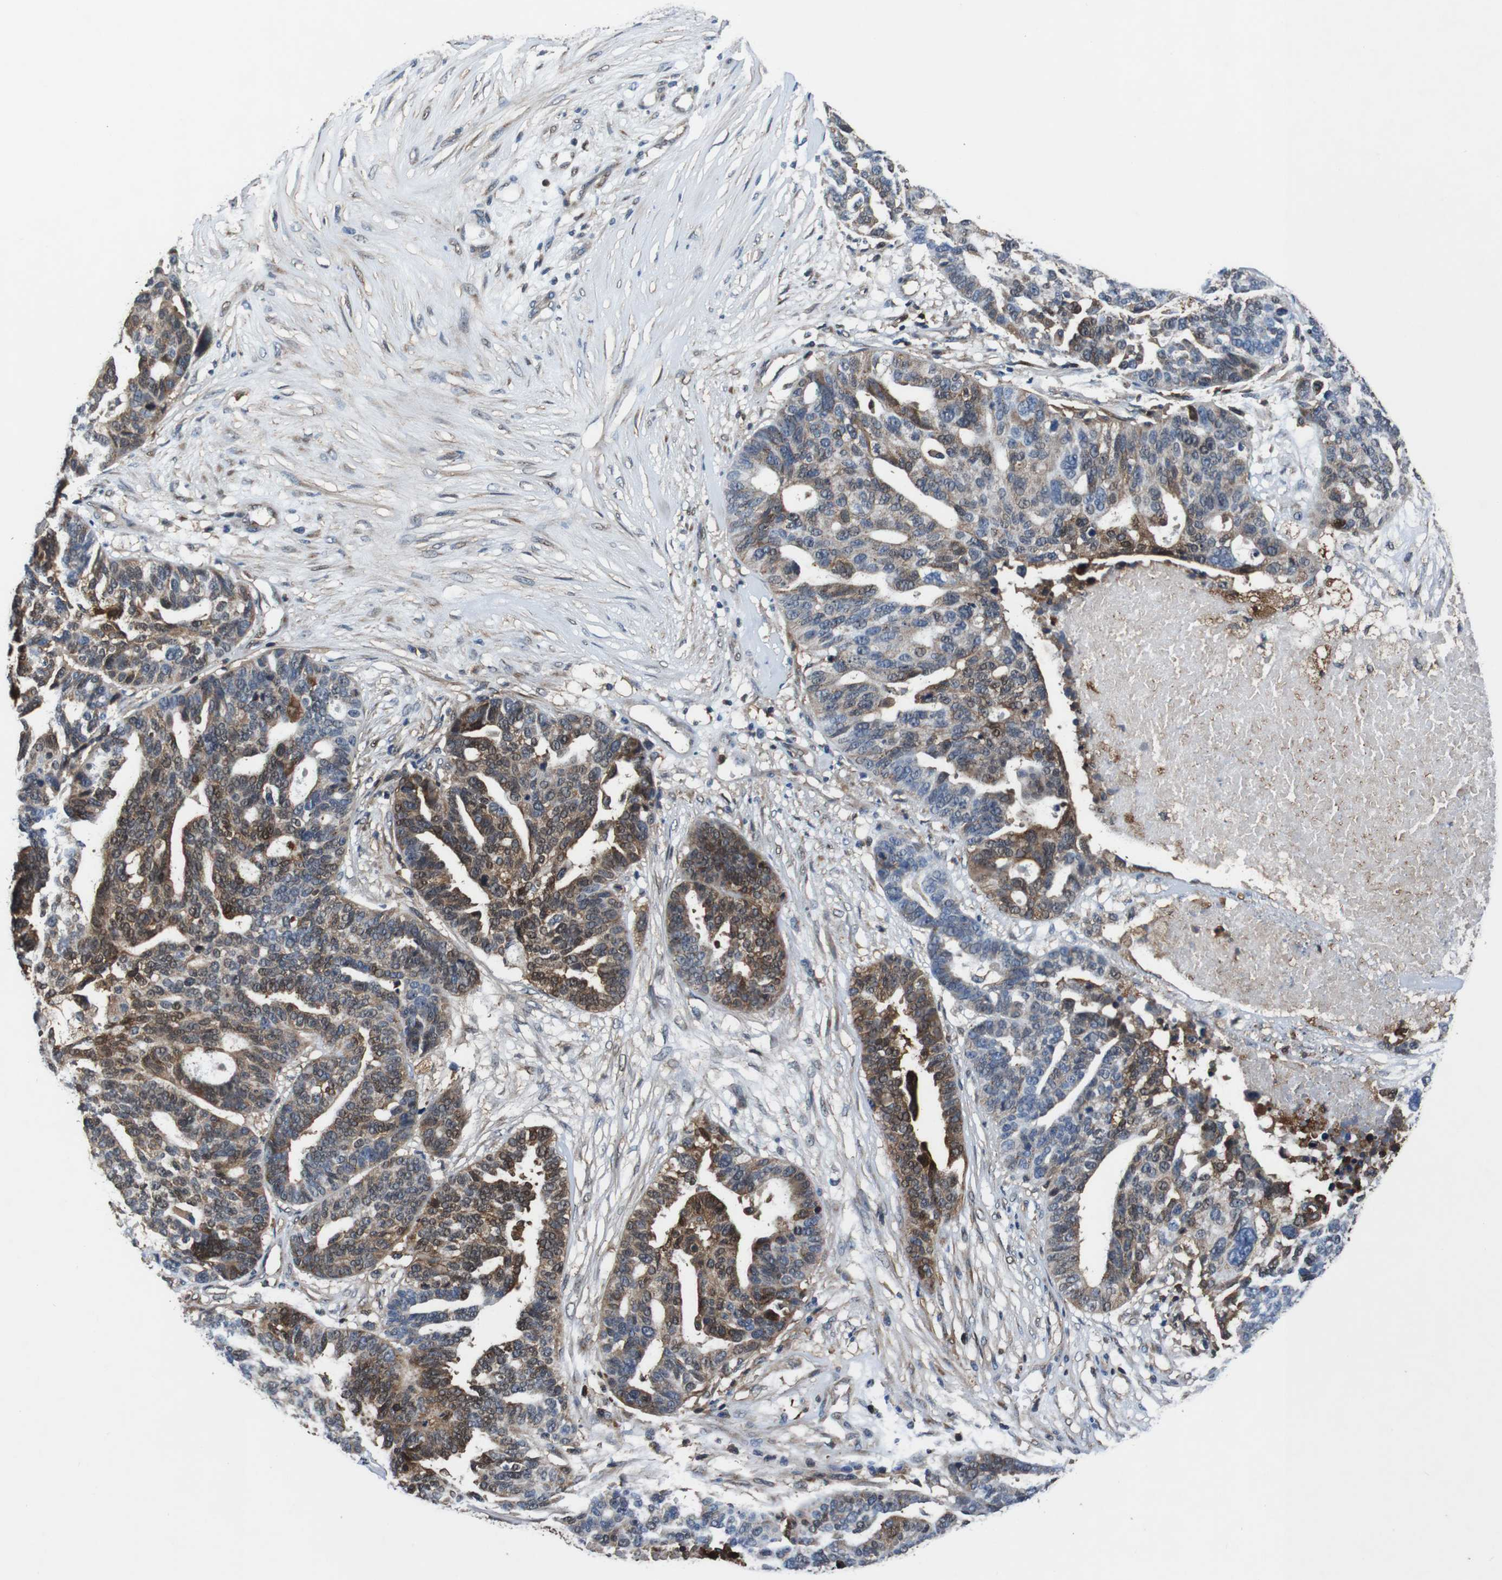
{"staining": {"intensity": "moderate", "quantity": "25%-75%", "location": "cytoplasmic/membranous,nuclear"}, "tissue": "ovarian cancer", "cell_type": "Tumor cells", "image_type": "cancer", "snomed": [{"axis": "morphology", "description": "Cystadenocarcinoma, serous, NOS"}, {"axis": "topography", "description": "Ovary"}], "caption": "Ovarian cancer stained with DAB (3,3'-diaminobenzidine) immunohistochemistry reveals medium levels of moderate cytoplasmic/membranous and nuclear positivity in approximately 25%-75% of tumor cells. (Brightfield microscopy of DAB IHC at high magnification).", "gene": "ANXA1", "patient": {"sex": "female", "age": 59}}